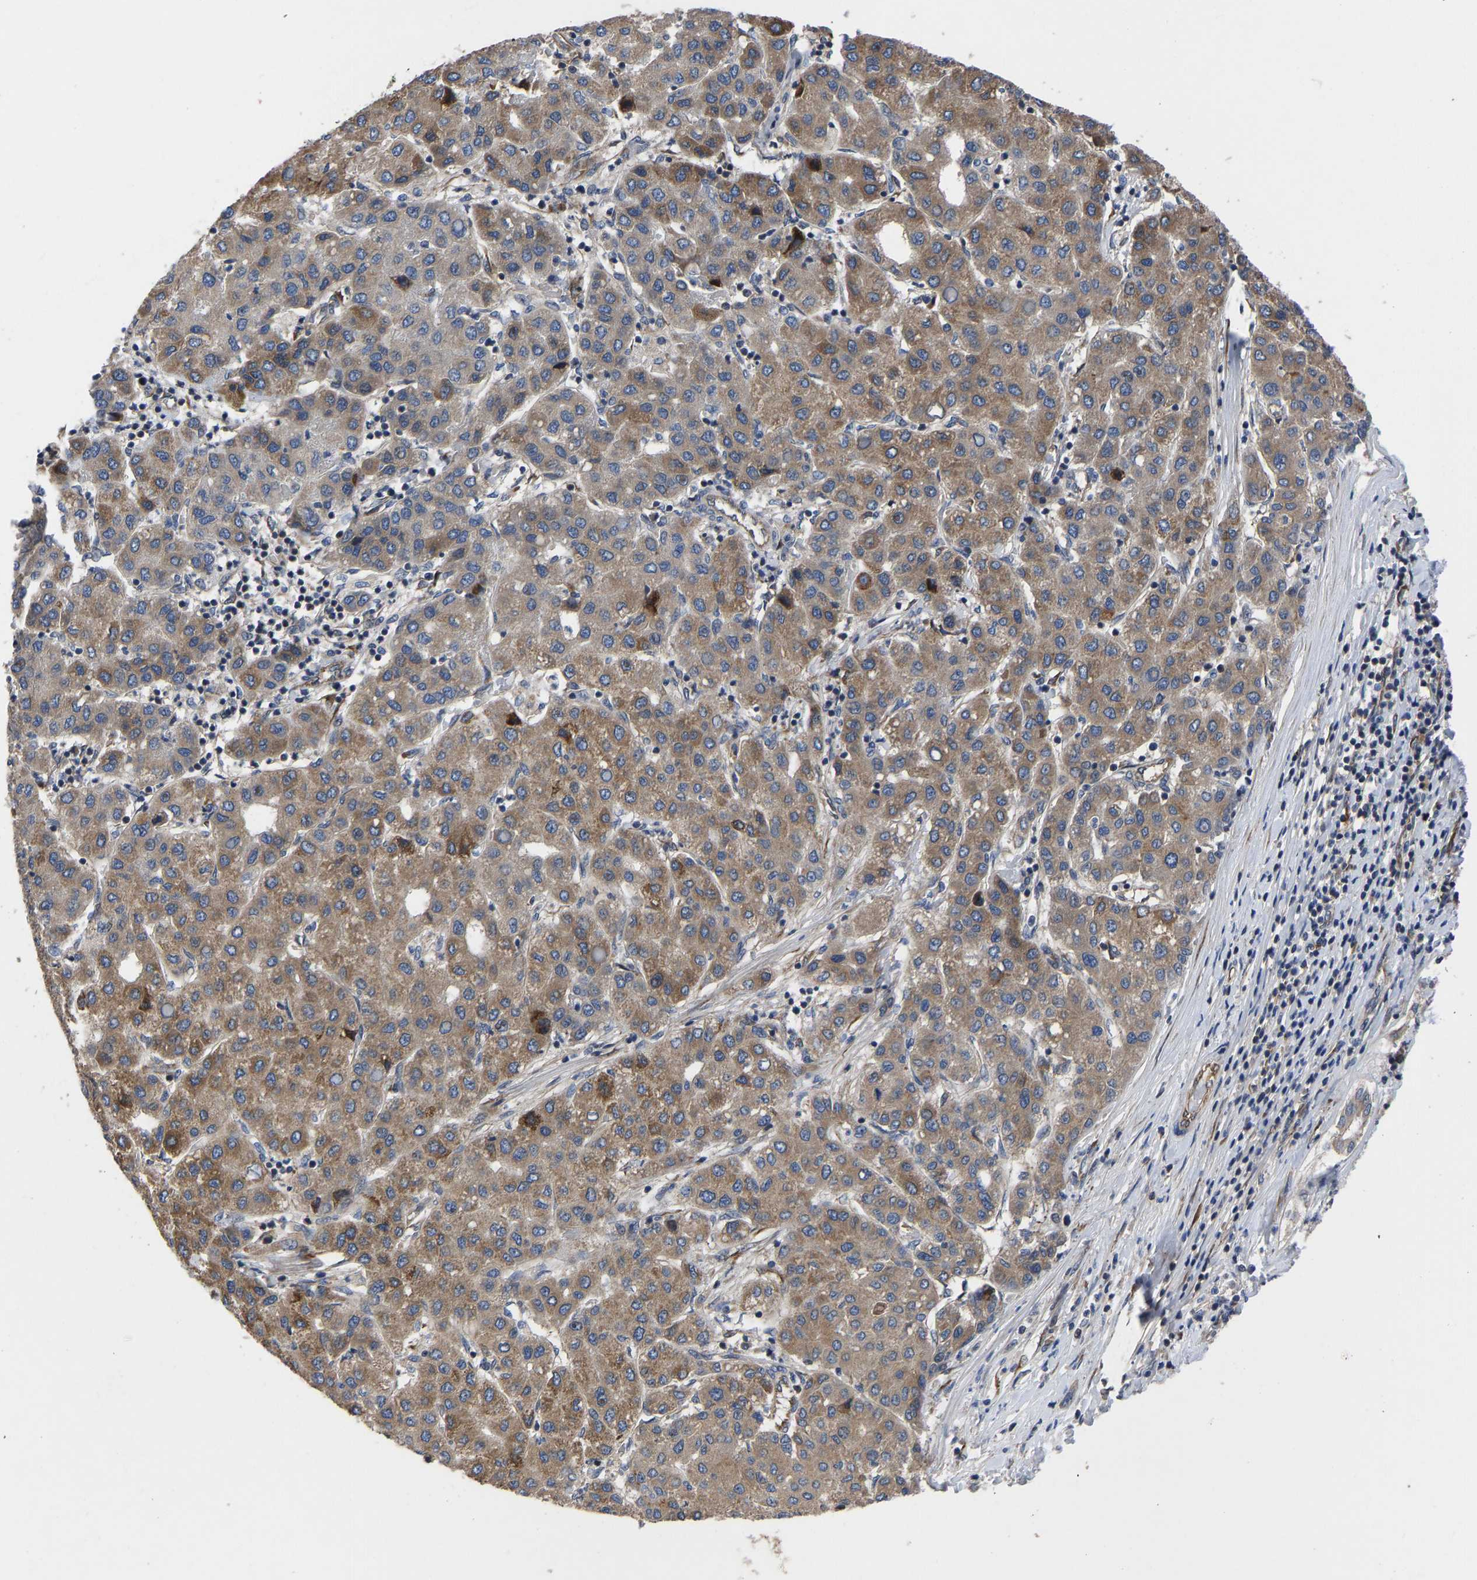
{"staining": {"intensity": "moderate", "quantity": ">75%", "location": "cytoplasmic/membranous"}, "tissue": "liver cancer", "cell_type": "Tumor cells", "image_type": "cancer", "snomed": [{"axis": "morphology", "description": "Carcinoma, Hepatocellular, NOS"}, {"axis": "topography", "description": "Liver"}], "caption": "Liver cancer (hepatocellular carcinoma) stained with a protein marker exhibits moderate staining in tumor cells.", "gene": "FRRS1", "patient": {"sex": "male", "age": 65}}